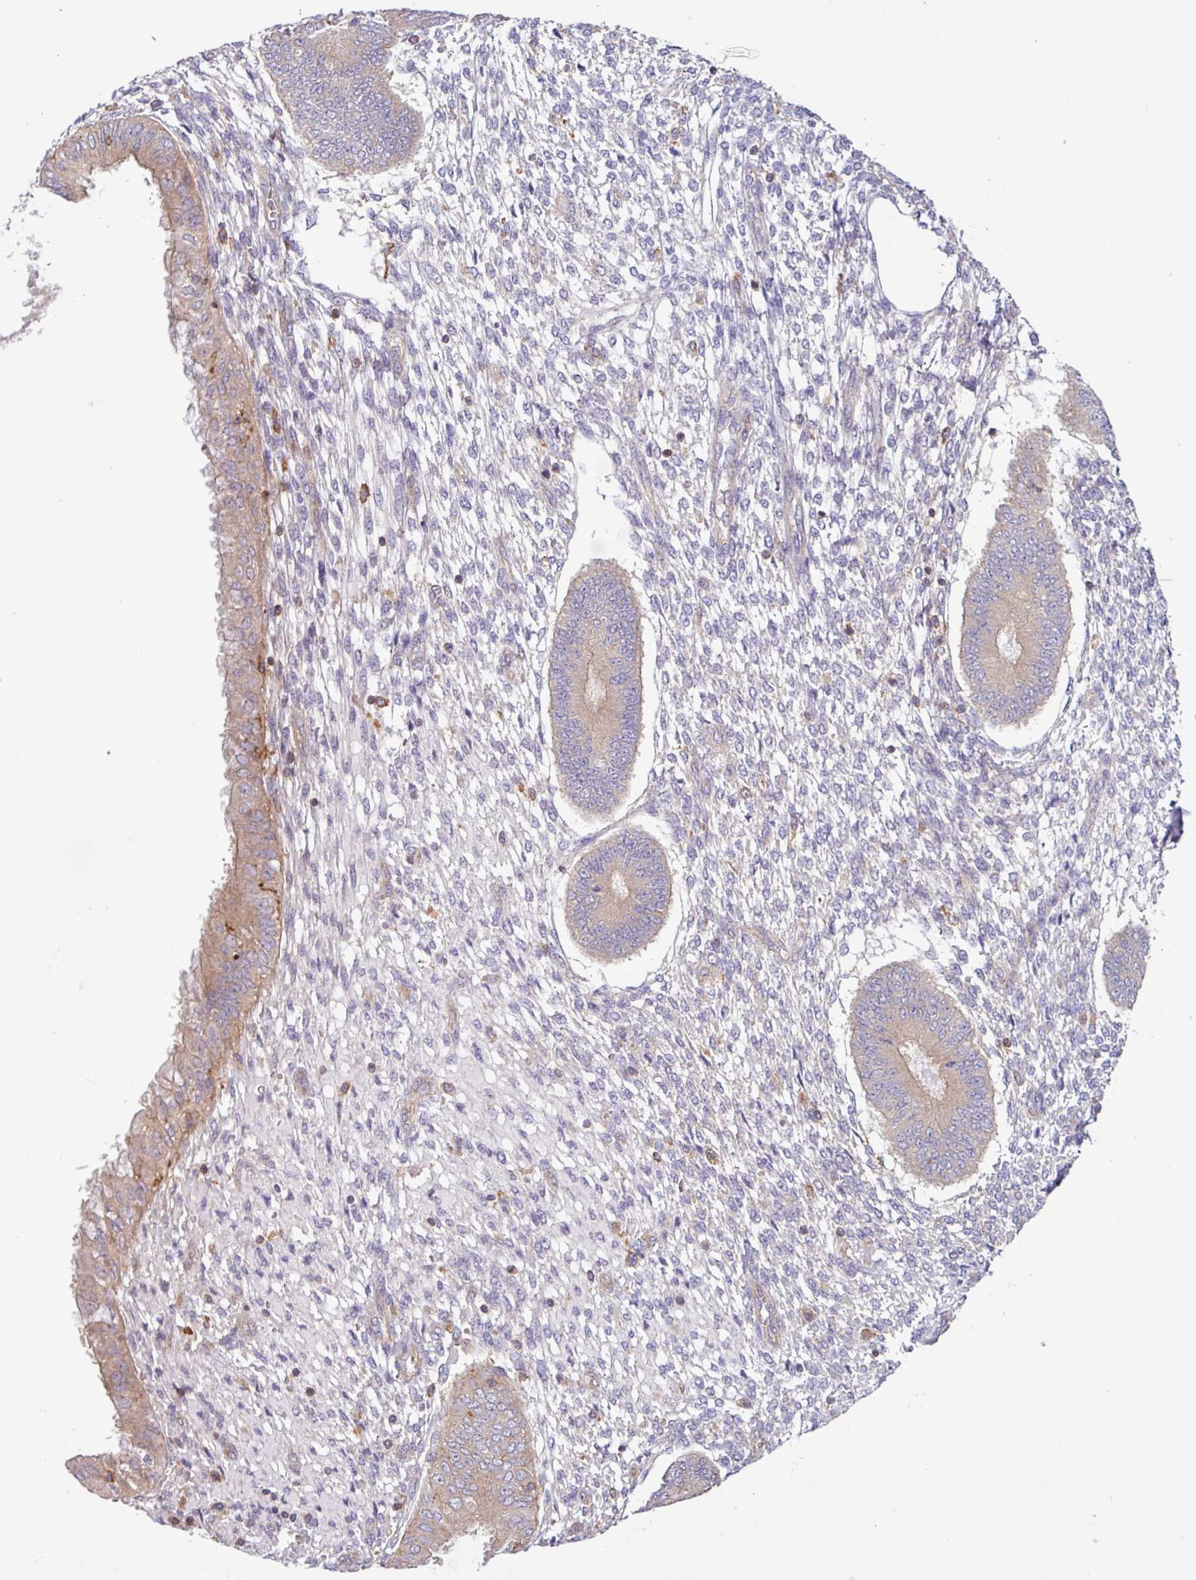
{"staining": {"intensity": "negative", "quantity": "none", "location": "none"}, "tissue": "endometrium", "cell_type": "Cells in endometrial stroma", "image_type": "normal", "snomed": [{"axis": "morphology", "description": "Normal tissue, NOS"}, {"axis": "topography", "description": "Endometrium"}], "caption": "Cells in endometrial stroma are negative for protein expression in unremarkable human endometrium. Brightfield microscopy of immunohistochemistry (IHC) stained with DAB (brown) and hematoxylin (blue), captured at high magnification.", "gene": "ACTR3B", "patient": {"sex": "female", "age": 49}}